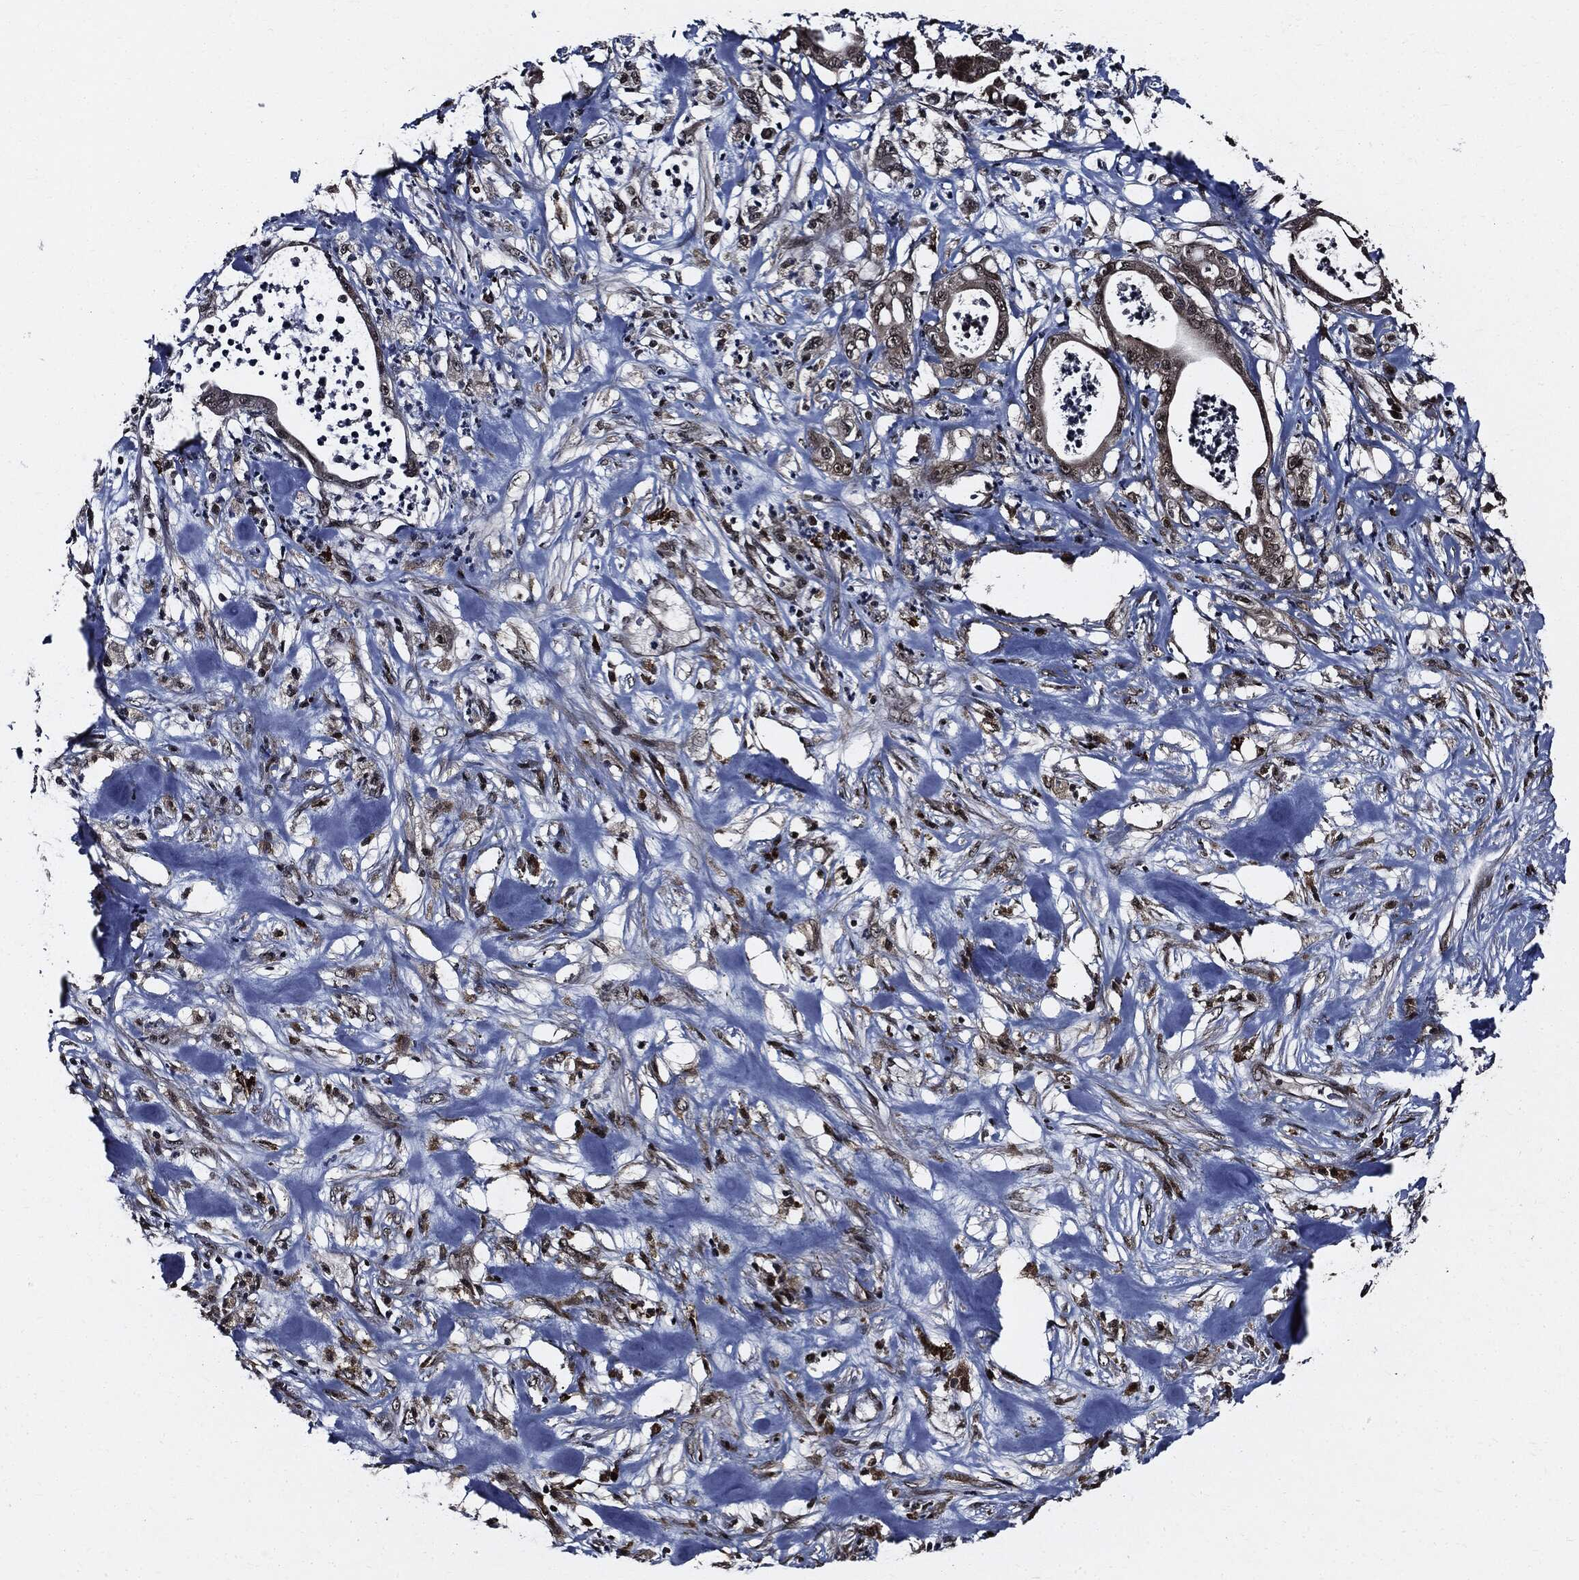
{"staining": {"intensity": "moderate", "quantity": "<25%", "location": "cytoplasmic/membranous,nuclear"}, "tissue": "pancreatic cancer", "cell_type": "Tumor cells", "image_type": "cancer", "snomed": [{"axis": "morphology", "description": "Adenocarcinoma, NOS"}, {"axis": "topography", "description": "Pancreas"}], "caption": "Pancreatic adenocarcinoma tissue reveals moderate cytoplasmic/membranous and nuclear expression in about <25% of tumor cells, visualized by immunohistochemistry. (IHC, brightfield microscopy, high magnification).", "gene": "SUGT1", "patient": {"sex": "male", "age": 71}}